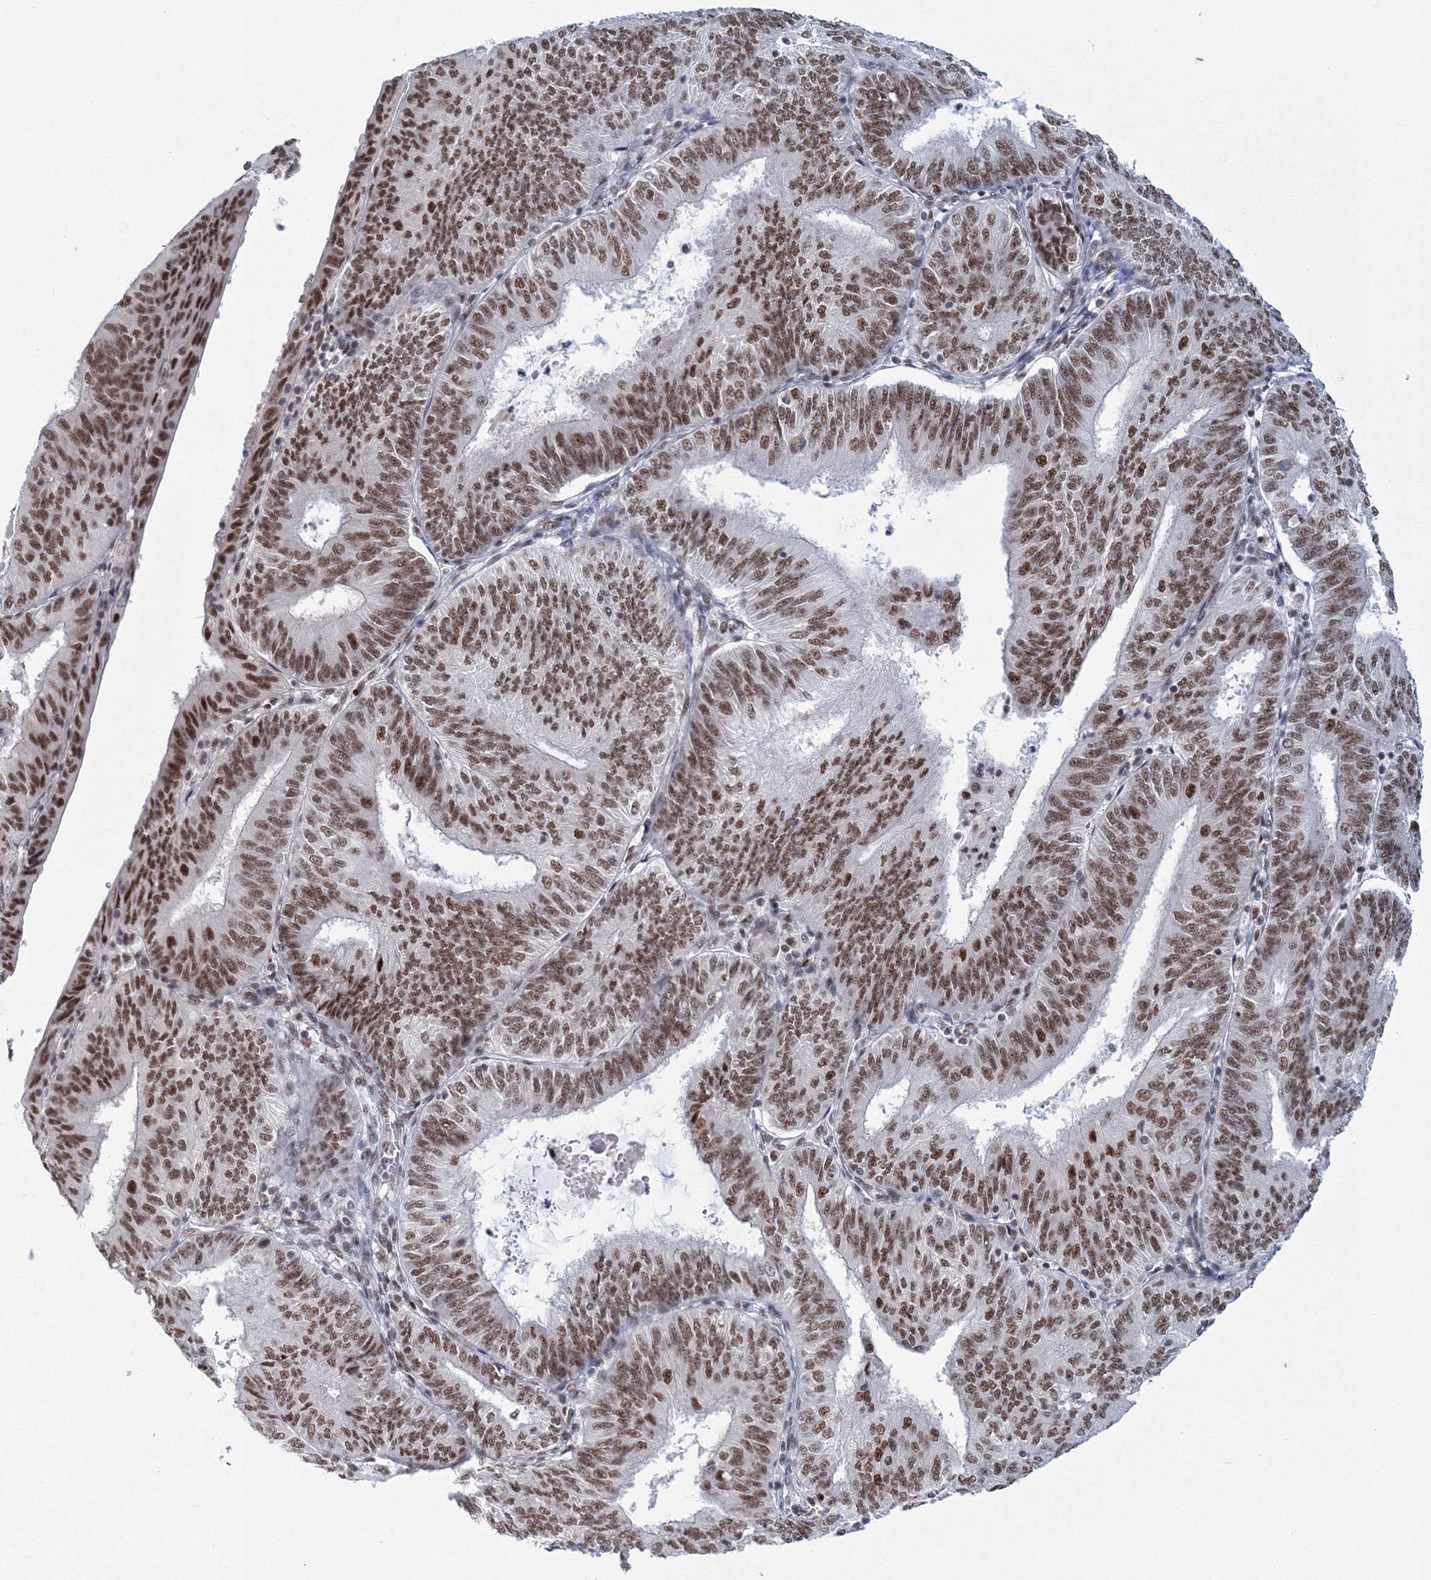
{"staining": {"intensity": "moderate", "quantity": ">75%", "location": "nuclear"}, "tissue": "endometrial cancer", "cell_type": "Tumor cells", "image_type": "cancer", "snomed": [{"axis": "morphology", "description": "Adenocarcinoma, NOS"}, {"axis": "topography", "description": "Endometrium"}], "caption": "Protein staining by immunohistochemistry (IHC) reveals moderate nuclear expression in approximately >75% of tumor cells in endometrial cancer. Nuclei are stained in blue.", "gene": "SF3B6", "patient": {"sex": "female", "age": 58}}